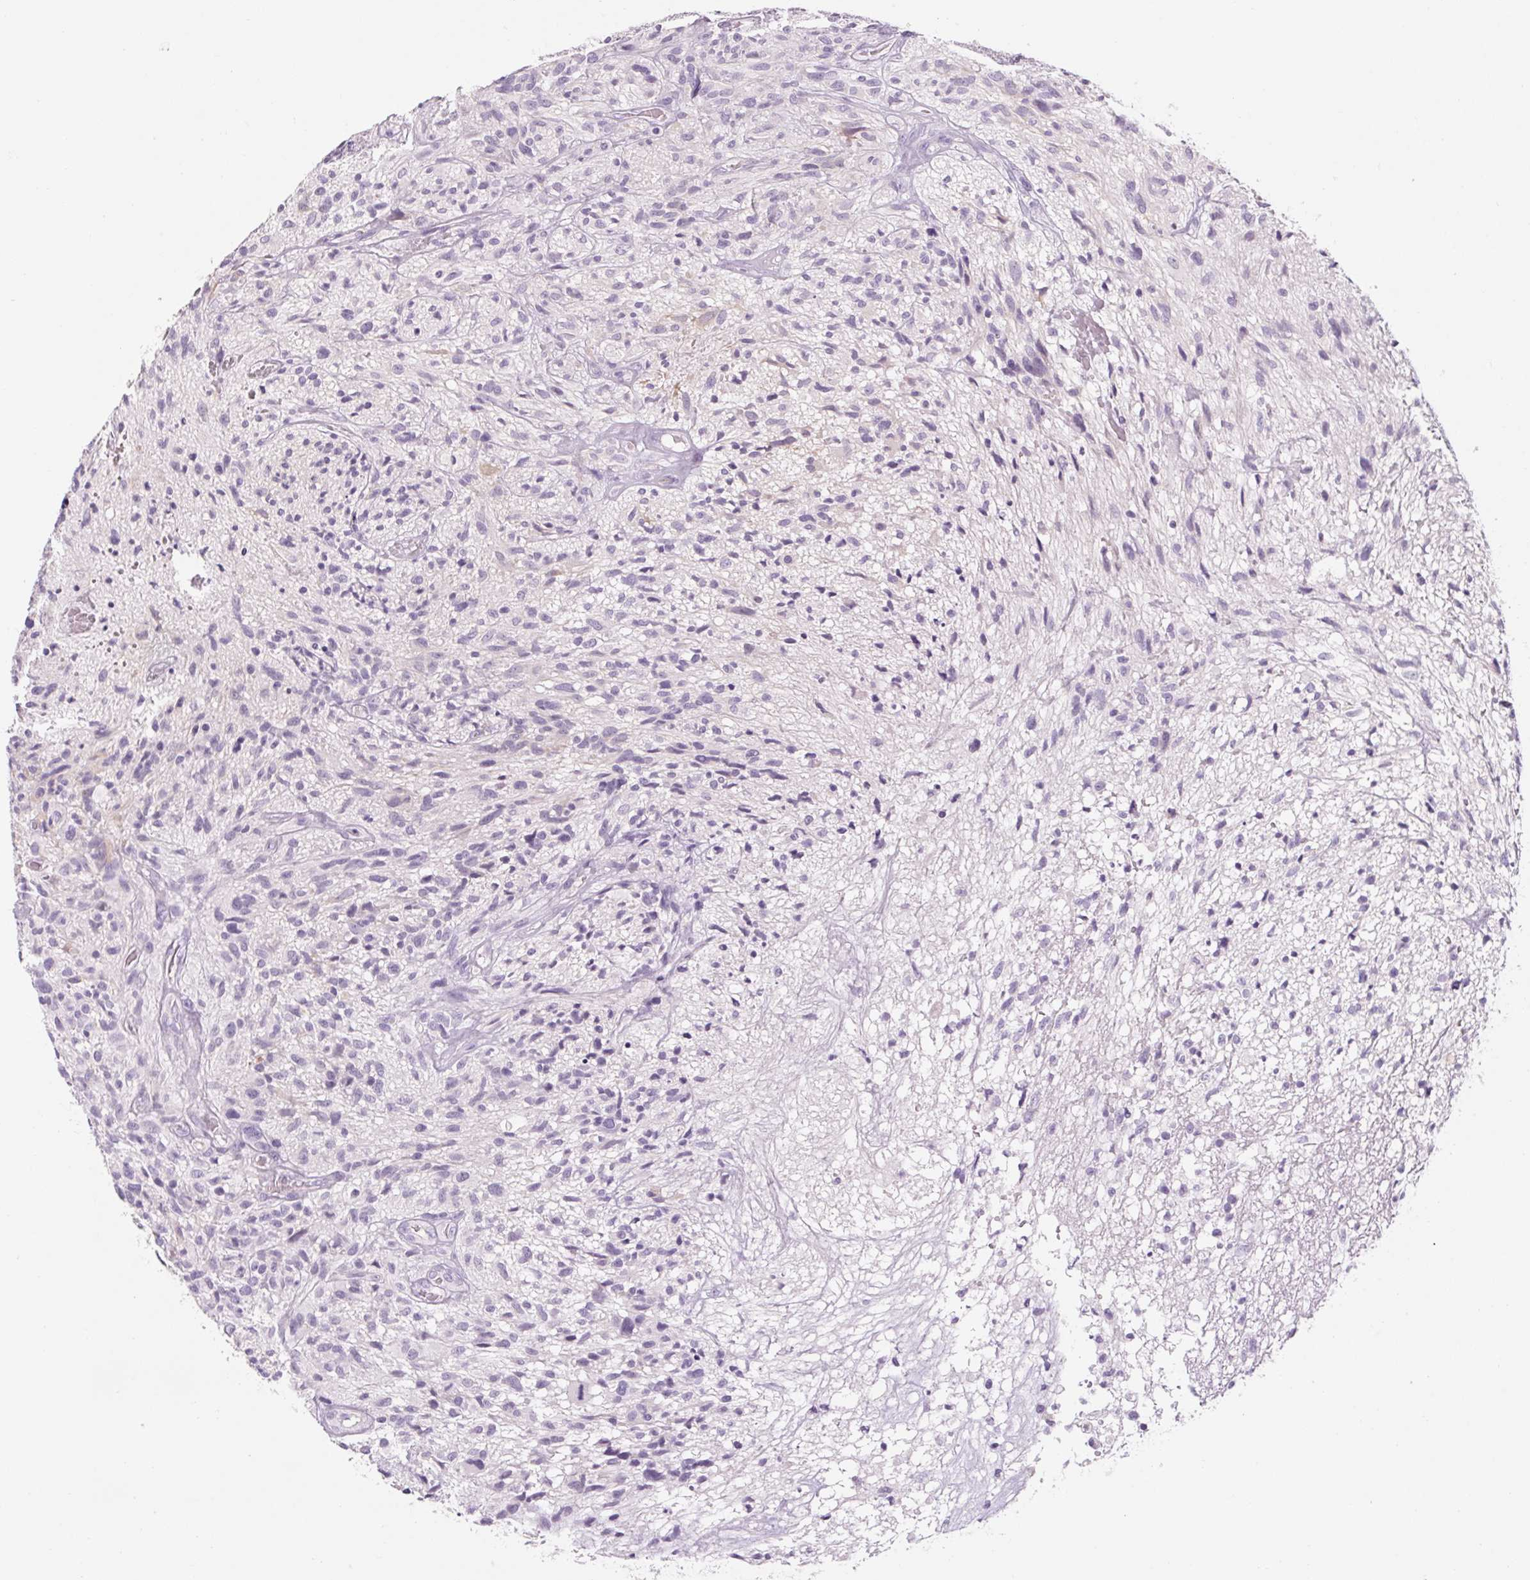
{"staining": {"intensity": "negative", "quantity": "none", "location": "none"}, "tissue": "glioma", "cell_type": "Tumor cells", "image_type": "cancer", "snomed": [{"axis": "morphology", "description": "Glioma, malignant, High grade"}, {"axis": "topography", "description": "Brain"}], "caption": "An image of human glioma is negative for staining in tumor cells. (DAB (3,3'-diaminobenzidine) immunohistochemistry visualized using brightfield microscopy, high magnification).", "gene": "RPTN", "patient": {"sex": "male", "age": 75}}